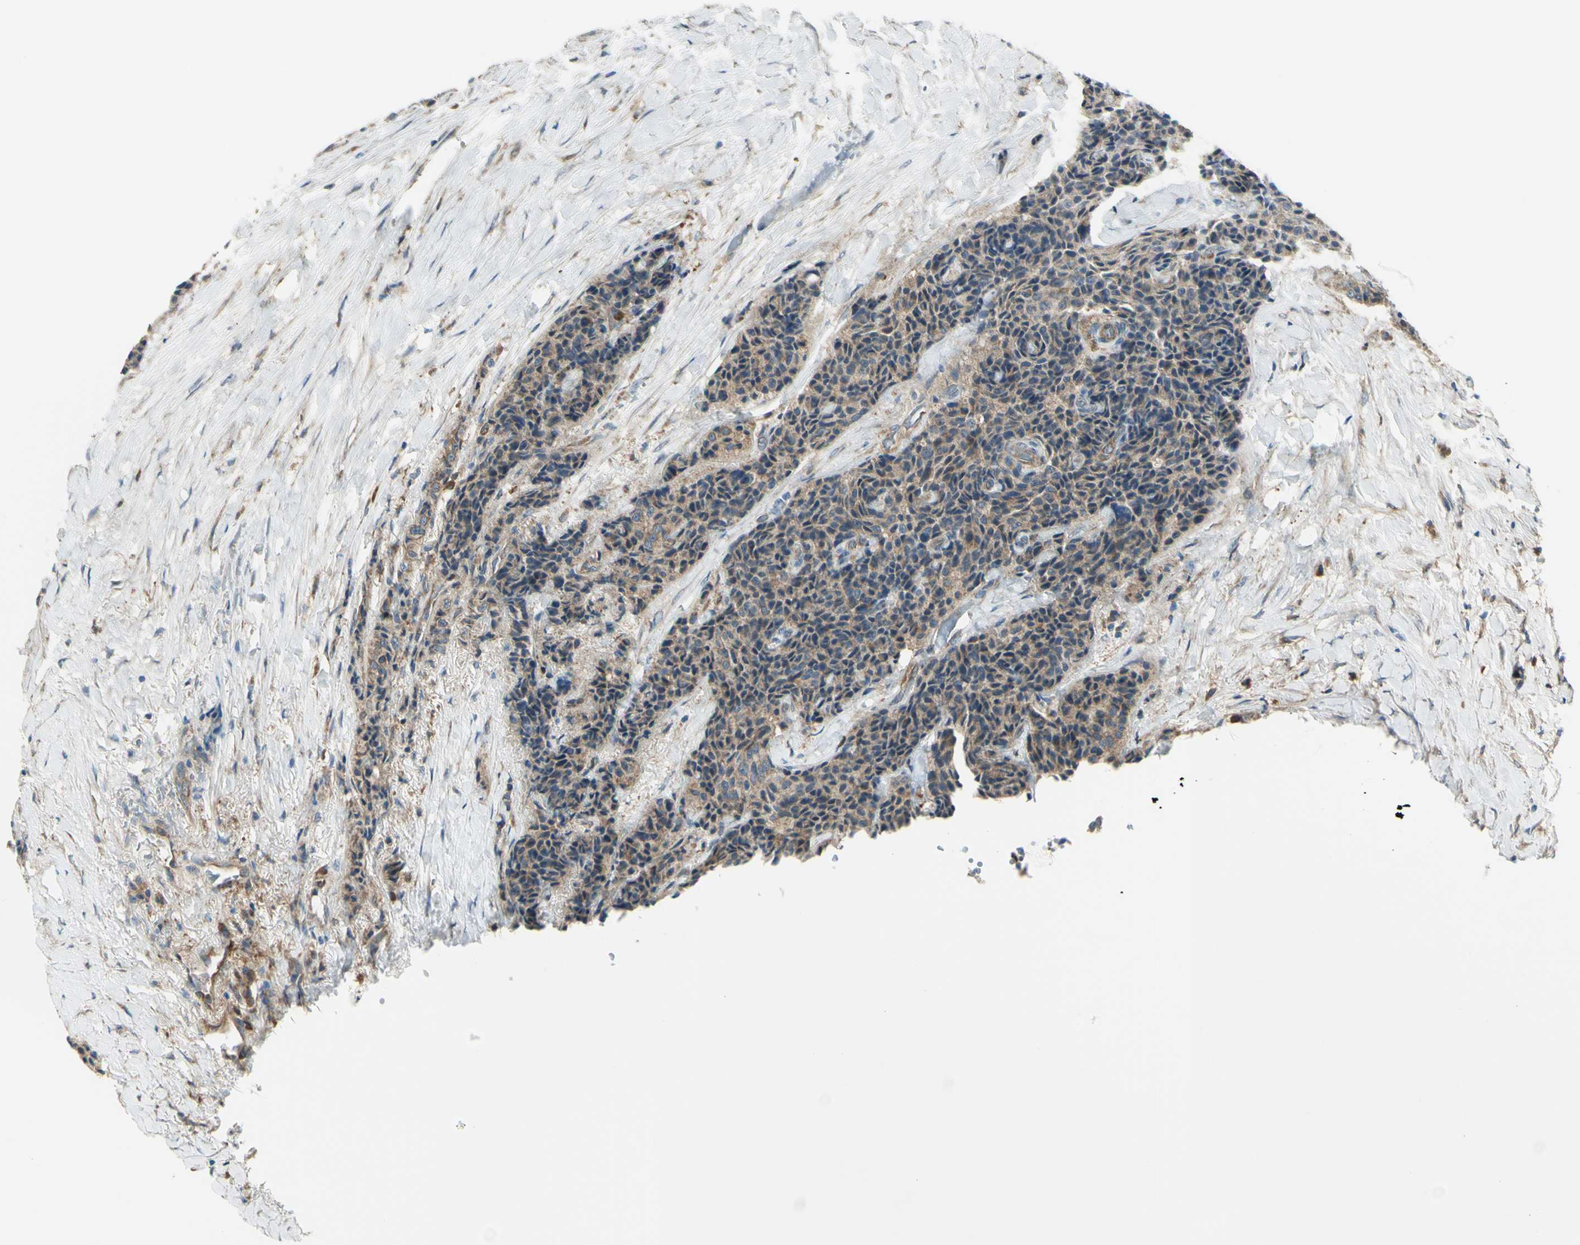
{"staining": {"intensity": "moderate", "quantity": ">75%", "location": "cytoplasmic/membranous"}, "tissue": "carcinoid", "cell_type": "Tumor cells", "image_type": "cancer", "snomed": [{"axis": "morphology", "description": "Carcinoid, malignant, NOS"}, {"axis": "topography", "description": "Colon"}], "caption": "Carcinoid stained with a protein marker exhibits moderate staining in tumor cells.", "gene": "IGSF9B", "patient": {"sex": "female", "age": 61}}